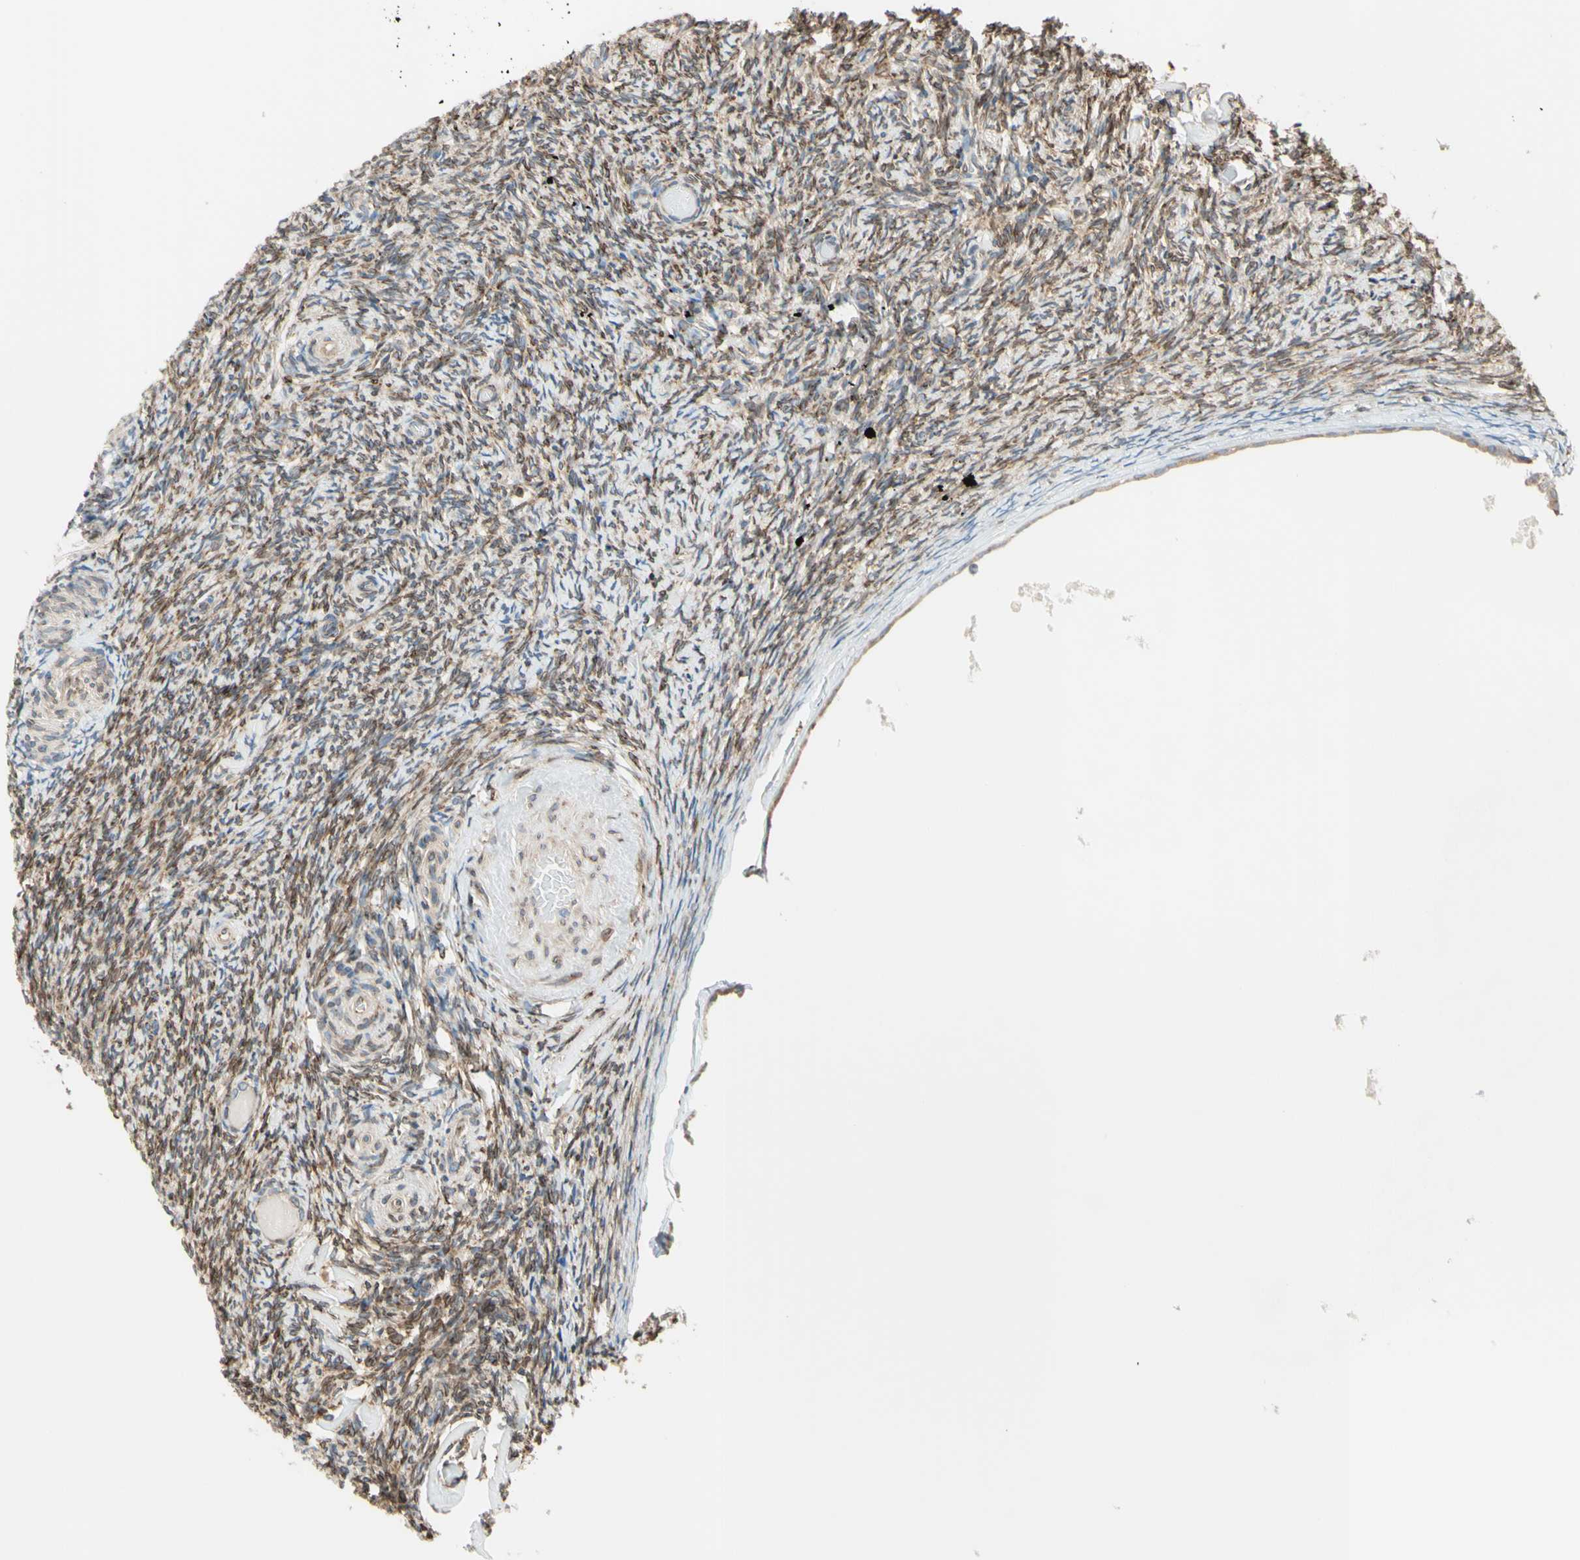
{"staining": {"intensity": "strong", "quantity": ">75%", "location": "cytoplasmic/membranous"}, "tissue": "ovary", "cell_type": "Follicle cells", "image_type": "normal", "snomed": [{"axis": "morphology", "description": "Normal tissue, NOS"}, {"axis": "topography", "description": "Ovary"}], "caption": "A micrograph showing strong cytoplasmic/membranous expression in about >75% of follicle cells in unremarkable ovary, as visualized by brown immunohistochemical staining.", "gene": "TRAF2", "patient": {"sex": "female", "age": 60}}